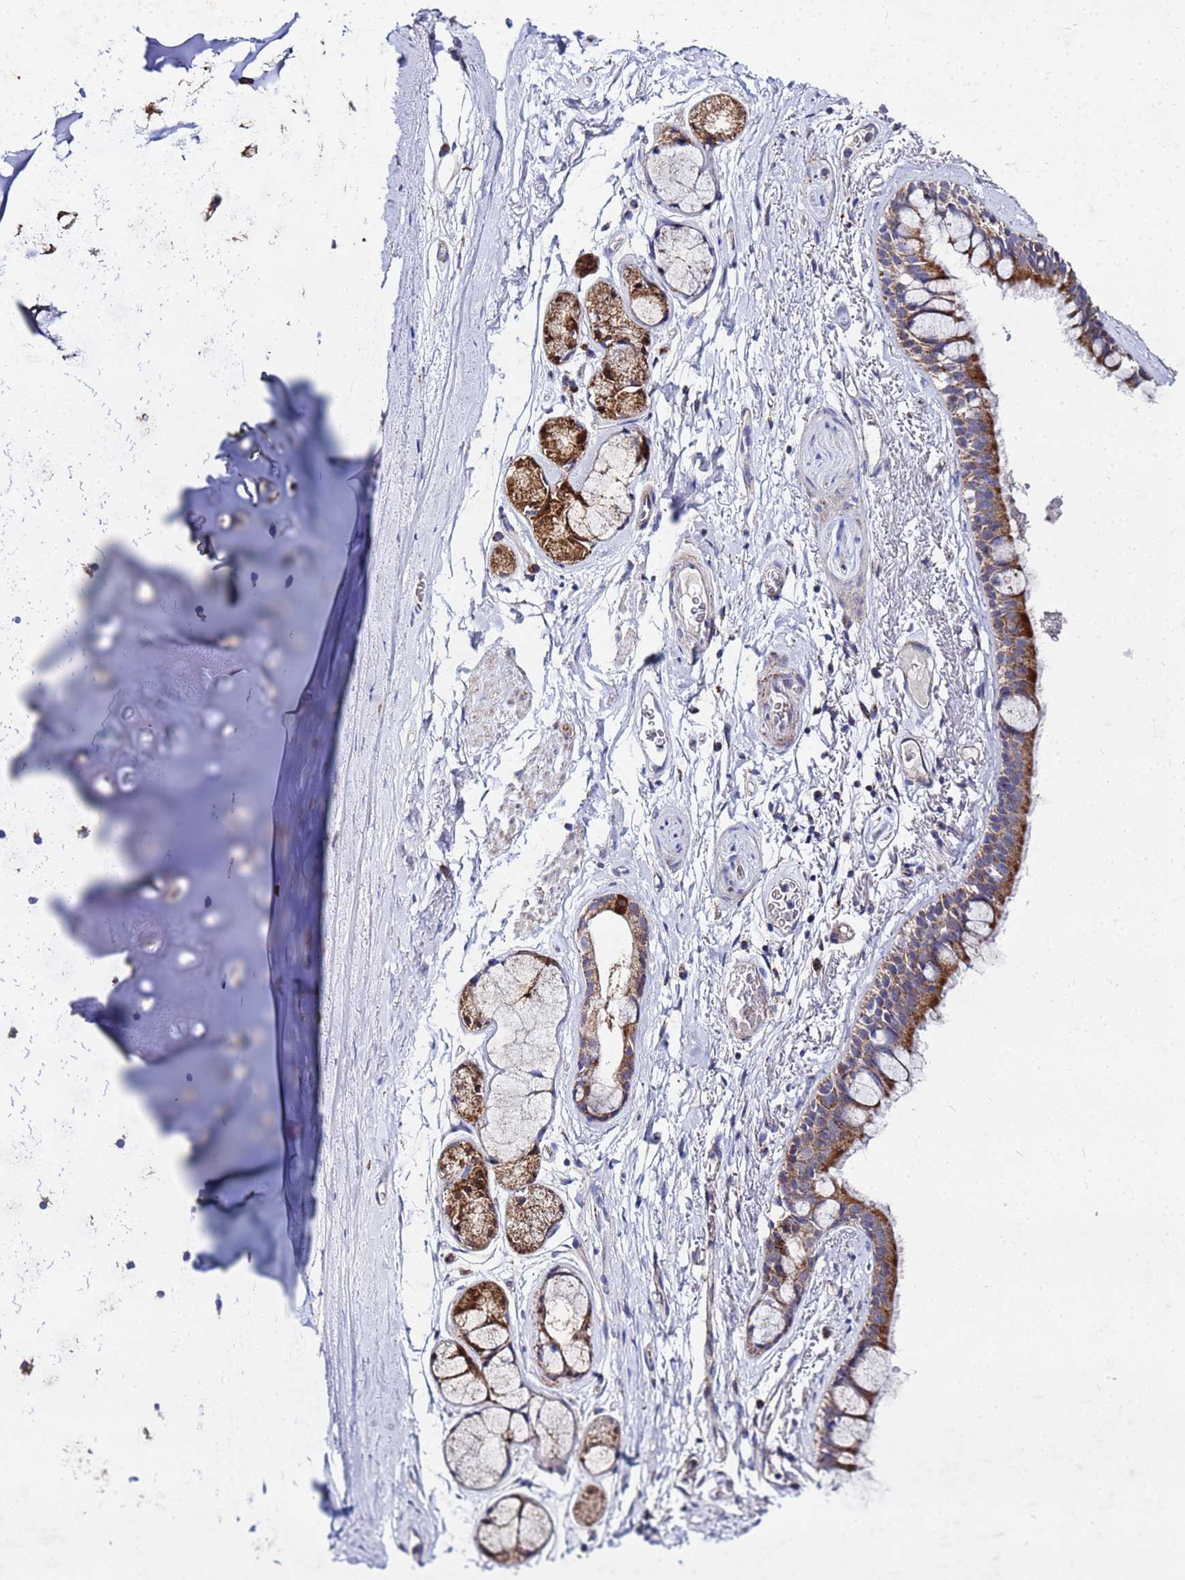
{"staining": {"intensity": "weak", "quantity": ">75%", "location": "cytoplasmic/membranous"}, "tissue": "adipose tissue", "cell_type": "Adipocytes", "image_type": "normal", "snomed": [{"axis": "morphology", "description": "Normal tissue, NOS"}, {"axis": "topography", "description": "Lymph node"}, {"axis": "topography", "description": "Bronchus"}], "caption": "A micrograph of human adipose tissue stained for a protein demonstrates weak cytoplasmic/membranous brown staining in adipocytes.", "gene": "FAHD2A", "patient": {"sex": "male", "age": 63}}